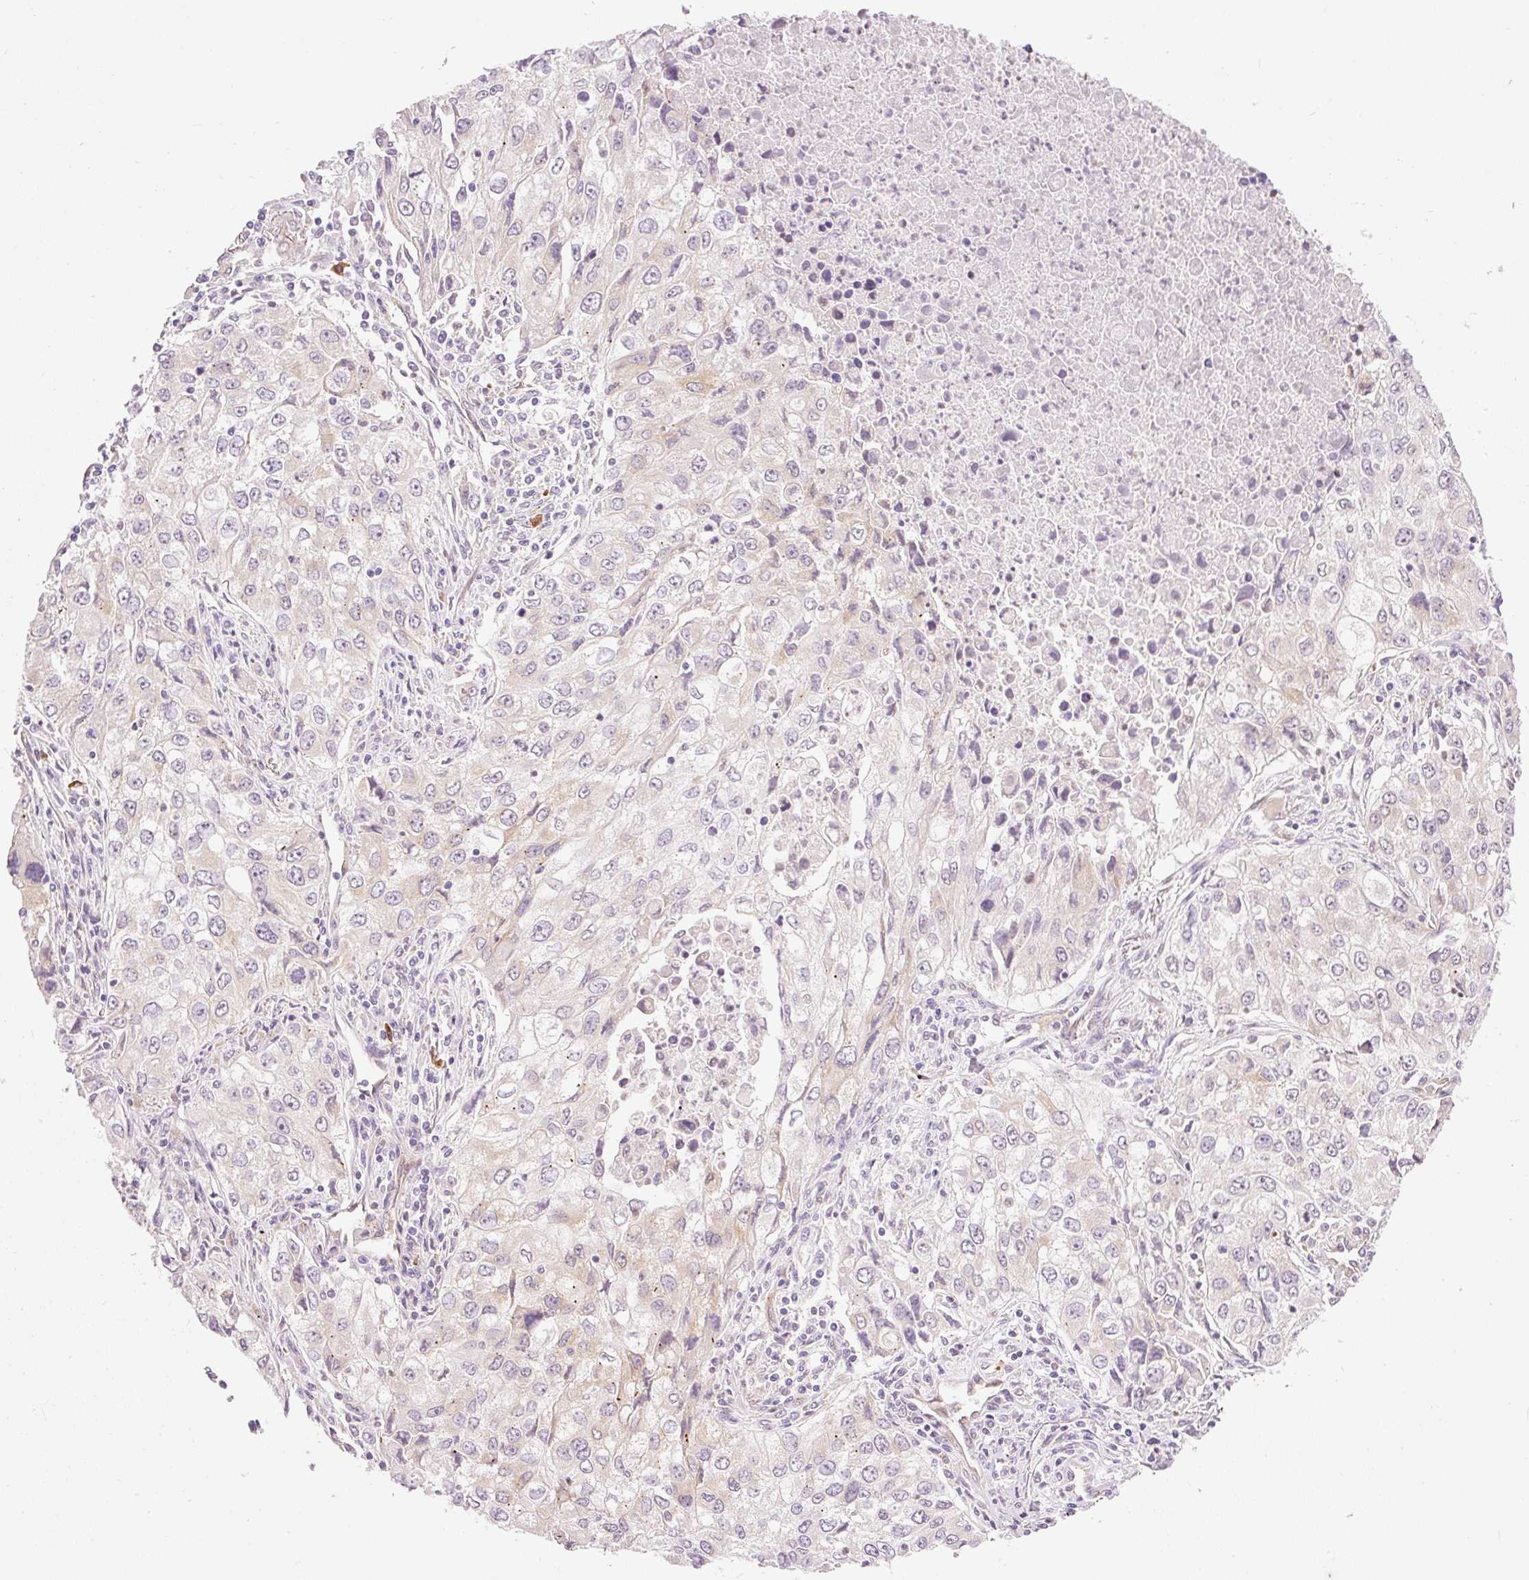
{"staining": {"intensity": "weak", "quantity": "<25%", "location": "cytoplasmic/membranous"}, "tissue": "lung cancer", "cell_type": "Tumor cells", "image_type": "cancer", "snomed": [{"axis": "morphology", "description": "Adenocarcinoma, NOS"}, {"axis": "morphology", "description": "Adenocarcinoma, metastatic, NOS"}, {"axis": "topography", "description": "Lymph node"}, {"axis": "topography", "description": "Lung"}], "caption": "There is no significant expression in tumor cells of metastatic adenocarcinoma (lung).", "gene": "PNPLA5", "patient": {"sex": "female", "age": 42}}